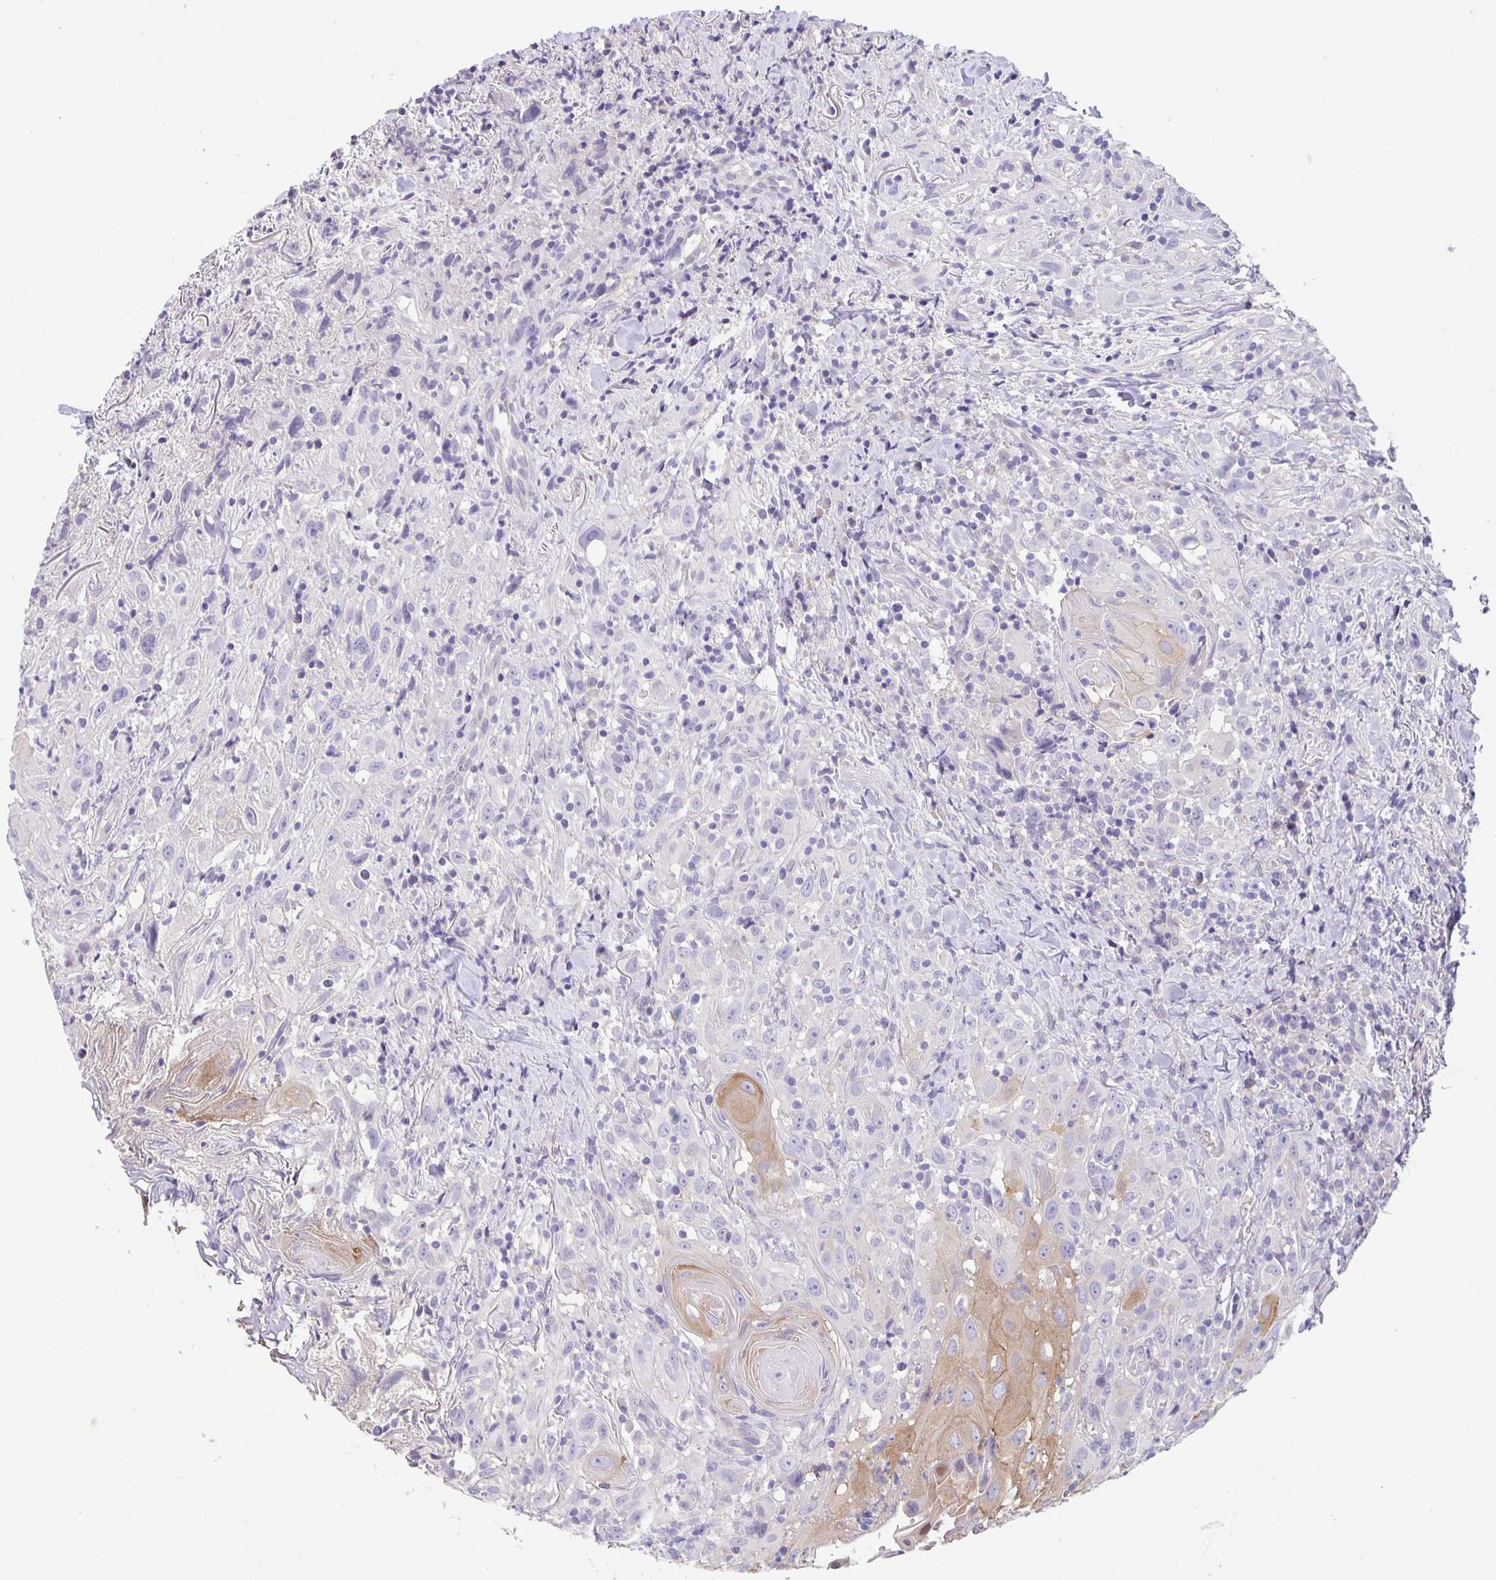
{"staining": {"intensity": "negative", "quantity": "none", "location": "none"}, "tissue": "head and neck cancer", "cell_type": "Tumor cells", "image_type": "cancer", "snomed": [{"axis": "morphology", "description": "Squamous cell carcinoma, NOS"}, {"axis": "topography", "description": "Head-Neck"}], "caption": "The histopathology image demonstrates no significant positivity in tumor cells of squamous cell carcinoma (head and neck).", "gene": "PTPN3", "patient": {"sex": "female", "age": 95}}